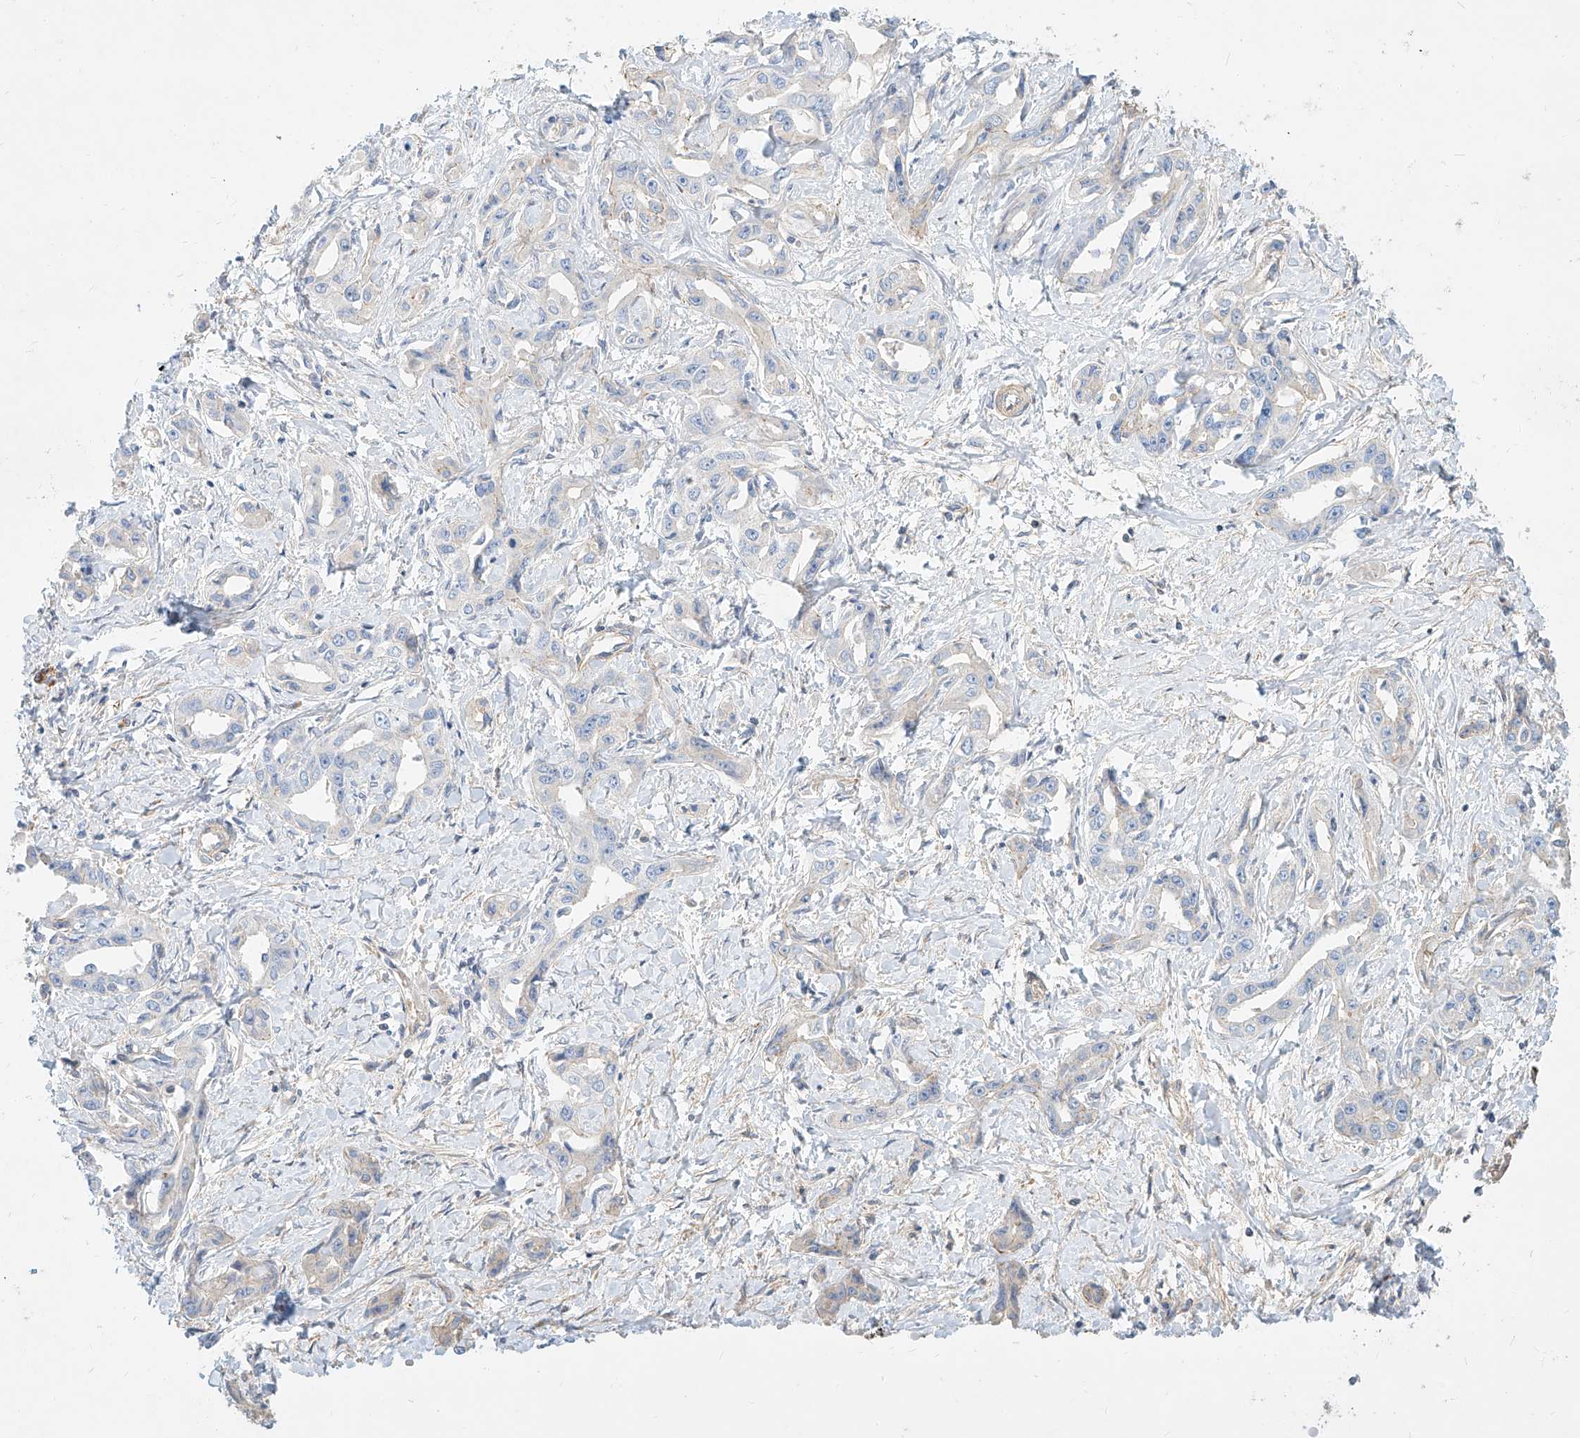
{"staining": {"intensity": "negative", "quantity": "none", "location": "none"}, "tissue": "liver cancer", "cell_type": "Tumor cells", "image_type": "cancer", "snomed": [{"axis": "morphology", "description": "Cholangiocarcinoma"}, {"axis": "topography", "description": "Liver"}], "caption": "A high-resolution histopathology image shows immunohistochemistry staining of cholangiocarcinoma (liver), which displays no significant positivity in tumor cells.", "gene": "KCNH5", "patient": {"sex": "male", "age": 59}}